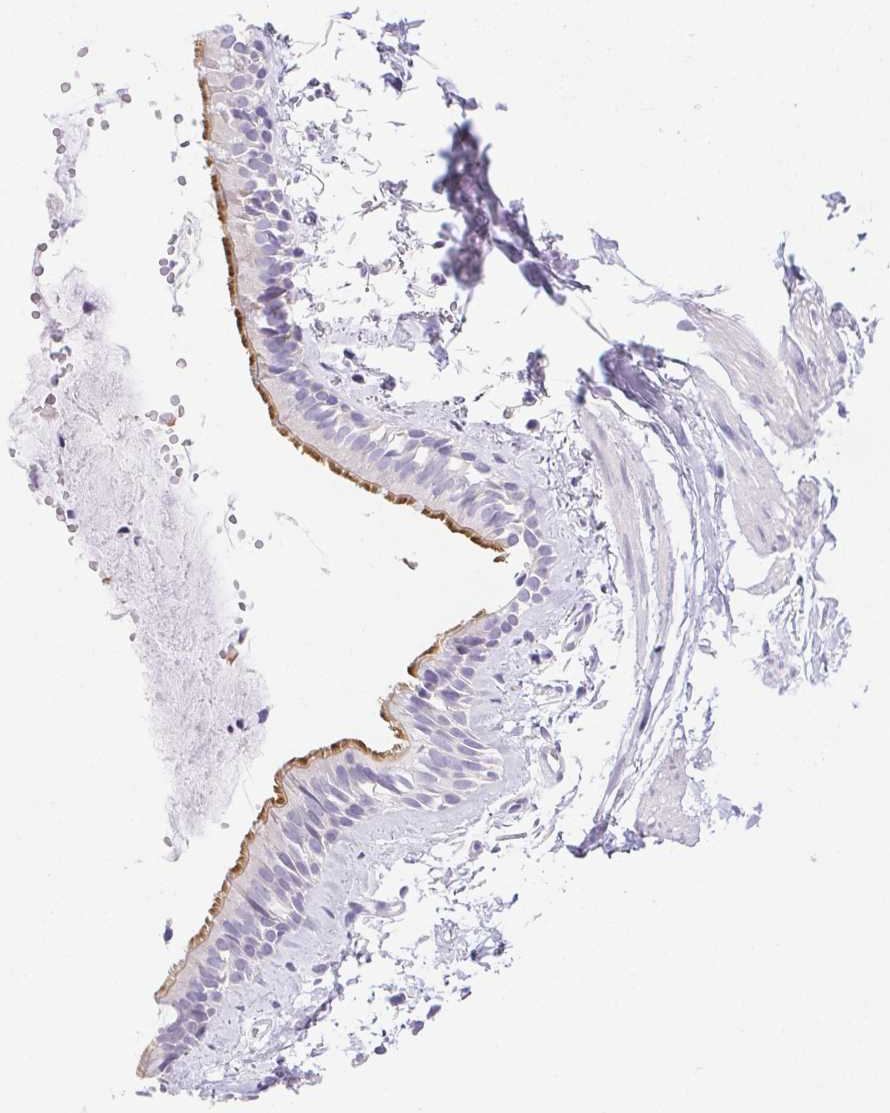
{"staining": {"intensity": "moderate", "quantity": "25%-75%", "location": "cytoplasmic/membranous"}, "tissue": "bronchus", "cell_type": "Respiratory epithelial cells", "image_type": "normal", "snomed": [{"axis": "morphology", "description": "Normal tissue, NOS"}, {"axis": "topography", "description": "Bronchus"}], "caption": "Bronchus stained with DAB (3,3'-diaminobenzidine) IHC reveals medium levels of moderate cytoplasmic/membranous positivity in about 25%-75% of respiratory epithelial cells. Nuclei are stained in blue.", "gene": "PAPPA2", "patient": {"sex": "female", "age": 59}}